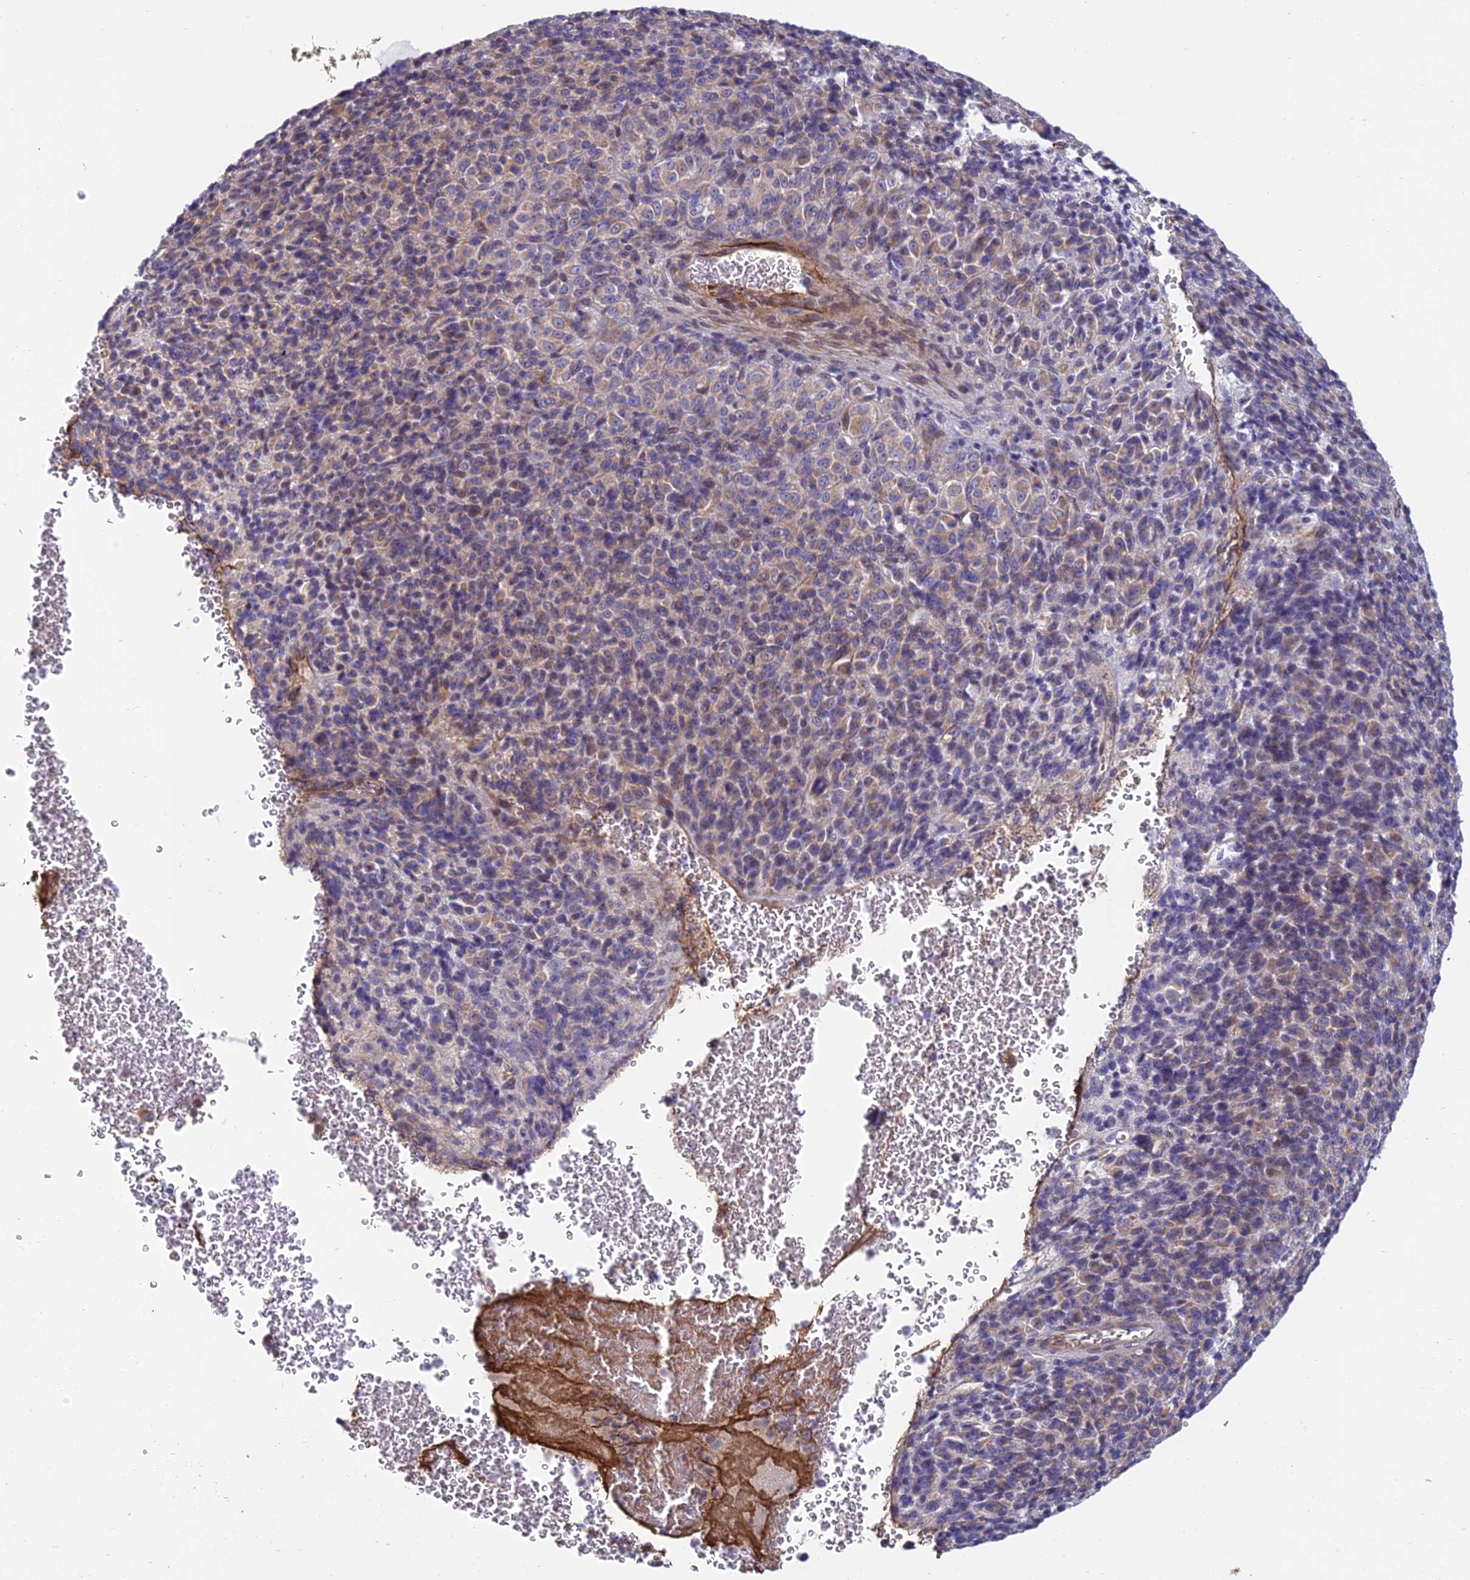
{"staining": {"intensity": "weak", "quantity": "25%-75%", "location": "cytoplasmic/membranous"}, "tissue": "melanoma", "cell_type": "Tumor cells", "image_type": "cancer", "snomed": [{"axis": "morphology", "description": "Malignant melanoma, Metastatic site"}, {"axis": "topography", "description": "Brain"}], "caption": "Immunohistochemistry (DAB) staining of human malignant melanoma (metastatic site) reveals weak cytoplasmic/membranous protein expression in about 25%-75% of tumor cells.", "gene": "DUS2", "patient": {"sex": "female", "age": 56}}